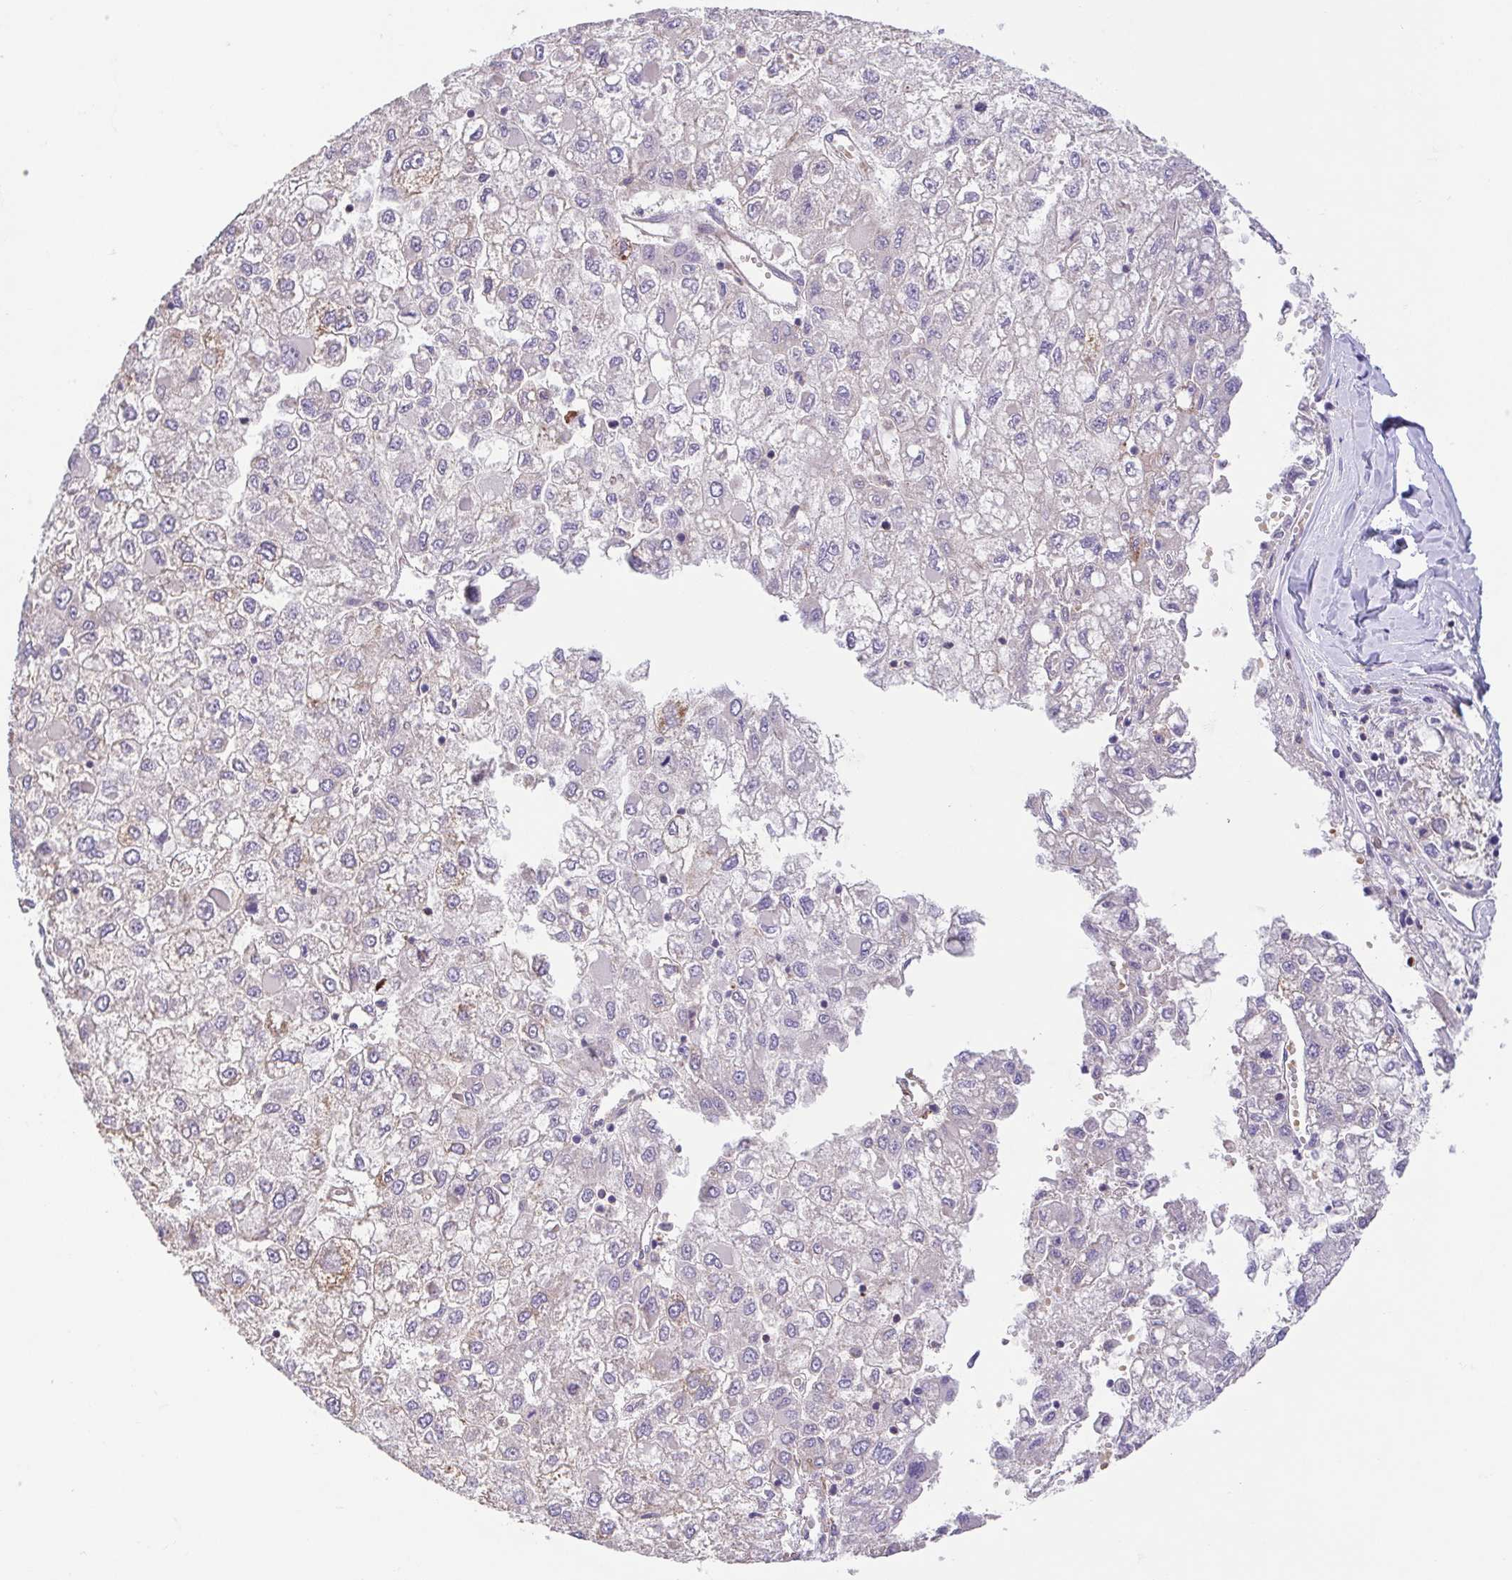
{"staining": {"intensity": "negative", "quantity": "none", "location": "none"}, "tissue": "liver cancer", "cell_type": "Tumor cells", "image_type": "cancer", "snomed": [{"axis": "morphology", "description": "Carcinoma, Hepatocellular, NOS"}, {"axis": "topography", "description": "Liver"}], "caption": "Tumor cells are negative for protein expression in human liver cancer (hepatocellular carcinoma).", "gene": "IDE", "patient": {"sex": "male", "age": 40}}